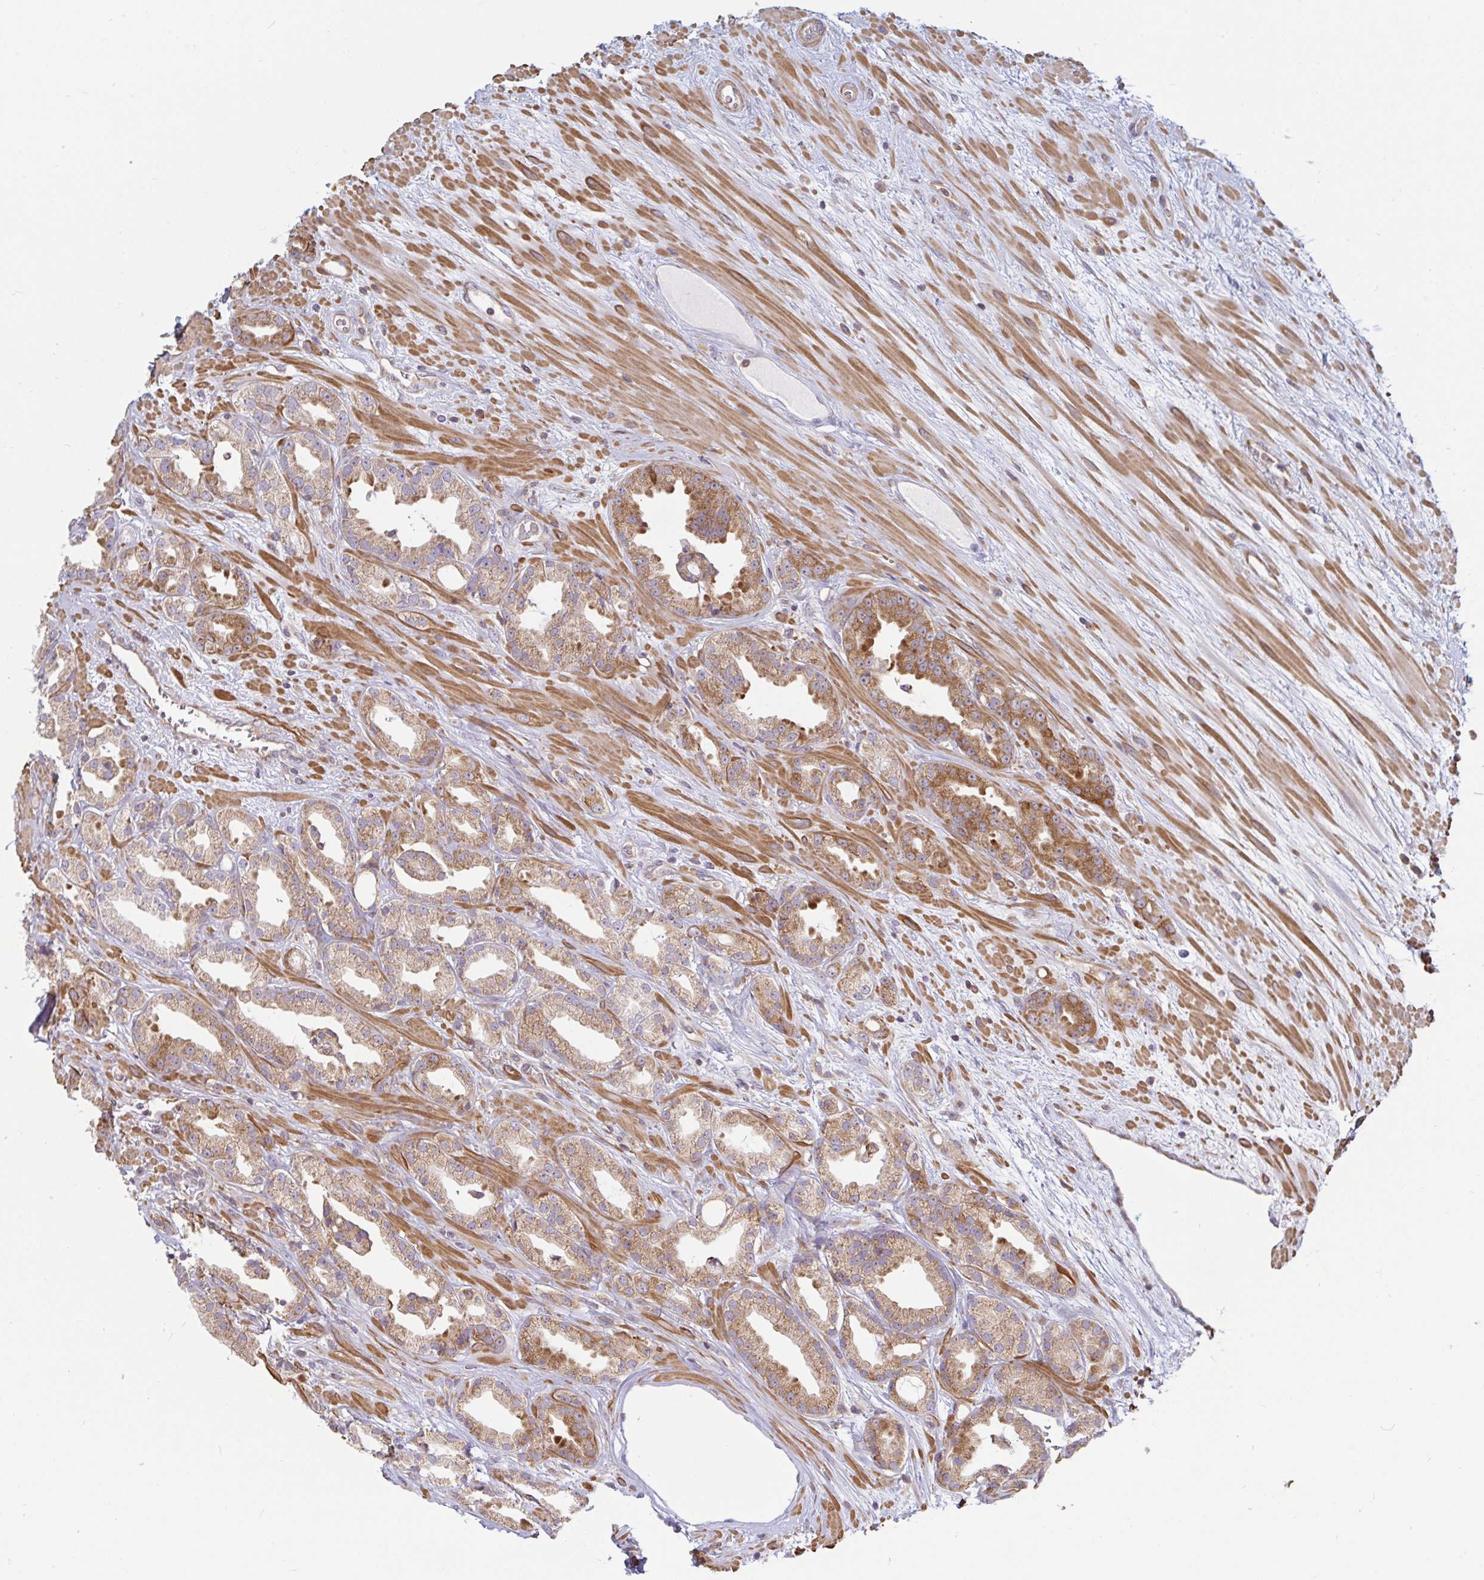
{"staining": {"intensity": "moderate", "quantity": ">75%", "location": "cytoplasmic/membranous"}, "tissue": "prostate cancer", "cell_type": "Tumor cells", "image_type": "cancer", "snomed": [{"axis": "morphology", "description": "Adenocarcinoma, Low grade"}, {"axis": "topography", "description": "Prostate"}], "caption": "A brown stain labels moderate cytoplasmic/membranous expression of a protein in adenocarcinoma (low-grade) (prostate) tumor cells.", "gene": "LARP1", "patient": {"sex": "male", "age": 61}}